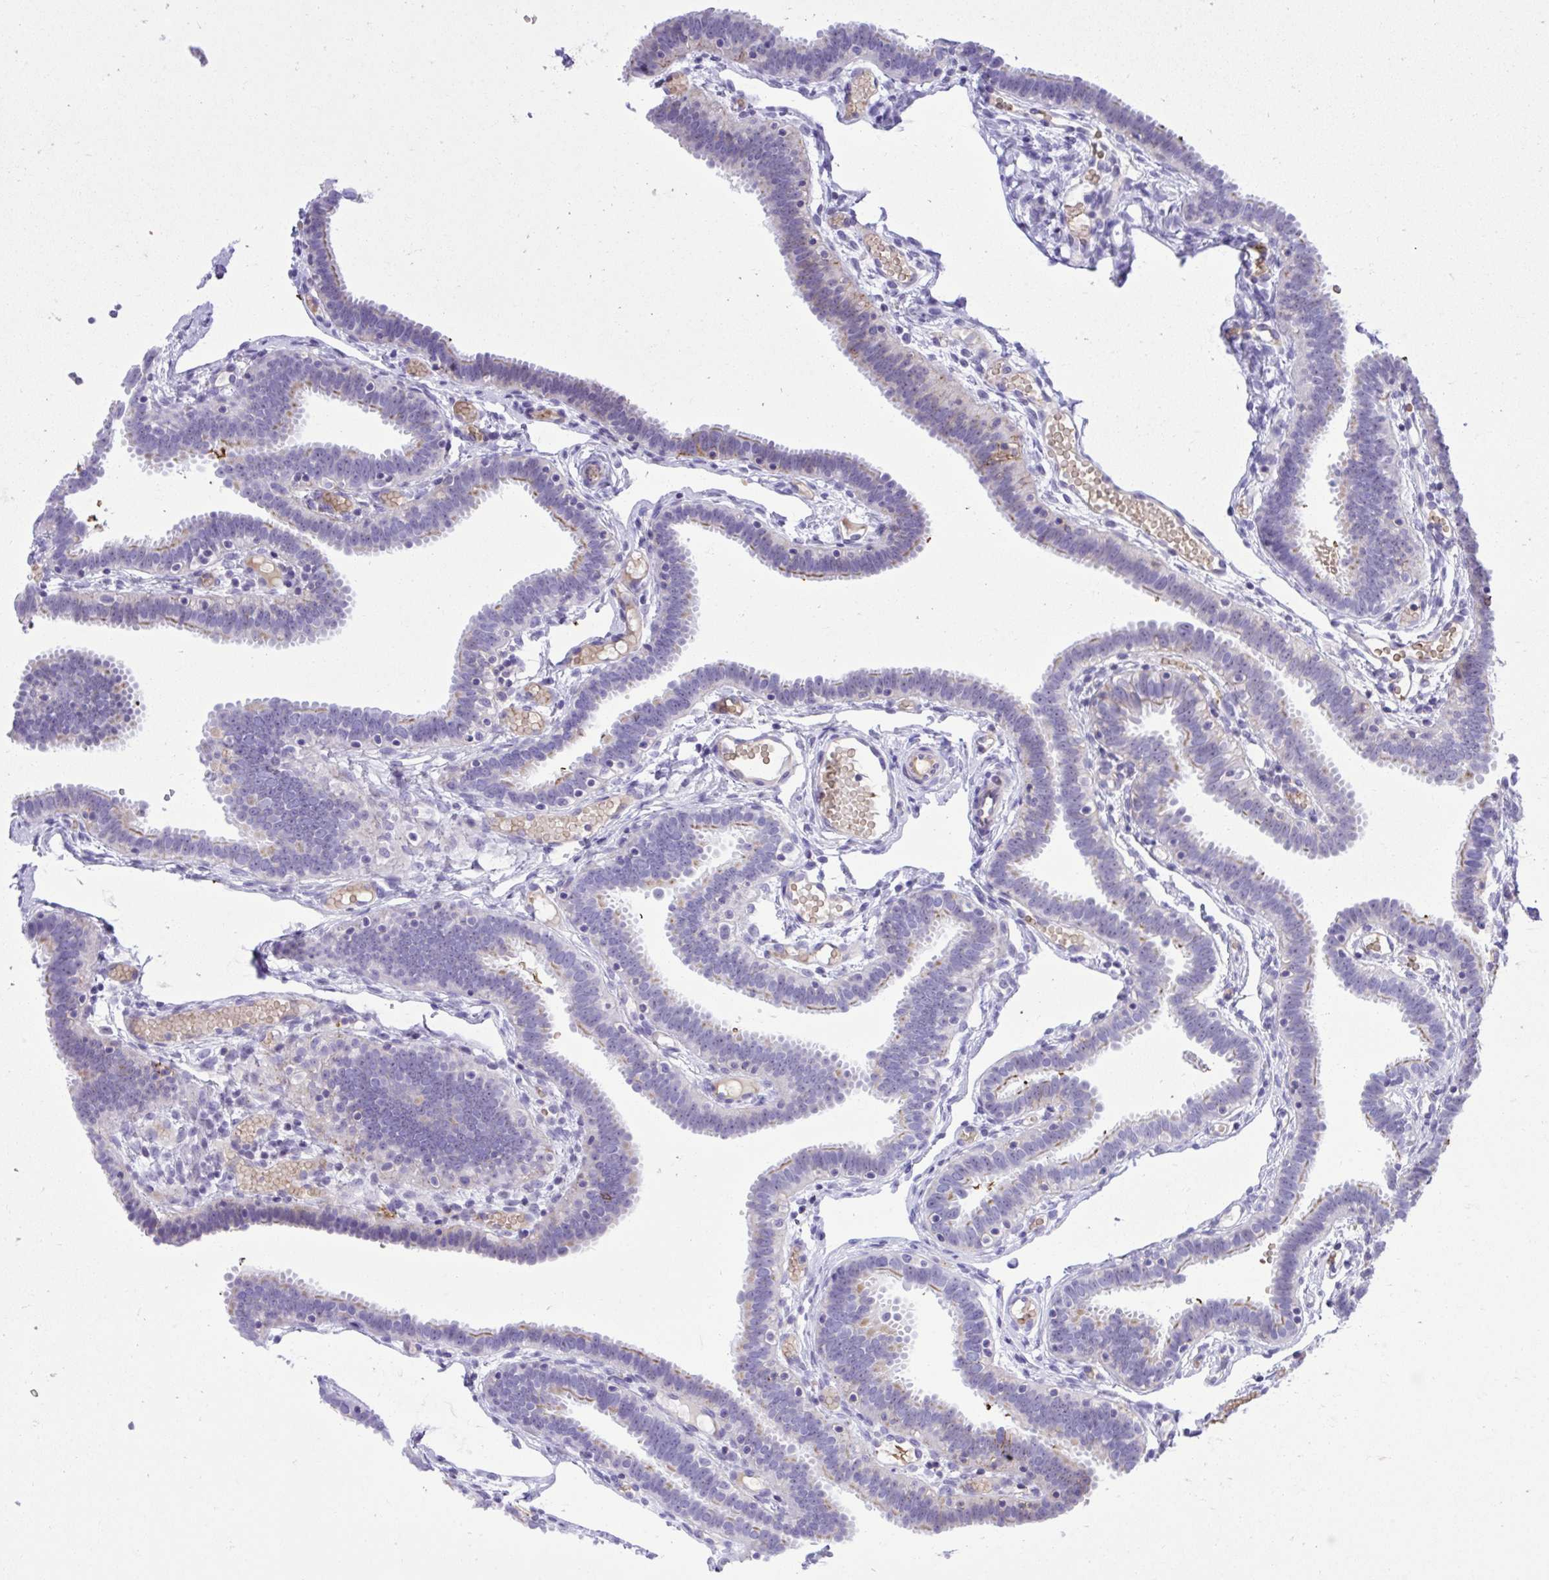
{"staining": {"intensity": "moderate", "quantity": "<25%", "location": "cytoplasmic/membranous"}, "tissue": "fallopian tube", "cell_type": "Glandular cells", "image_type": "normal", "snomed": [{"axis": "morphology", "description": "Normal tissue, NOS"}, {"axis": "topography", "description": "Fallopian tube"}], "caption": "Moderate cytoplasmic/membranous positivity for a protein is identified in about <25% of glandular cells of benign fallopian tube using IHC.", "gene": "PITPNM3", "patient": {"sex": "female", "age": 37}}